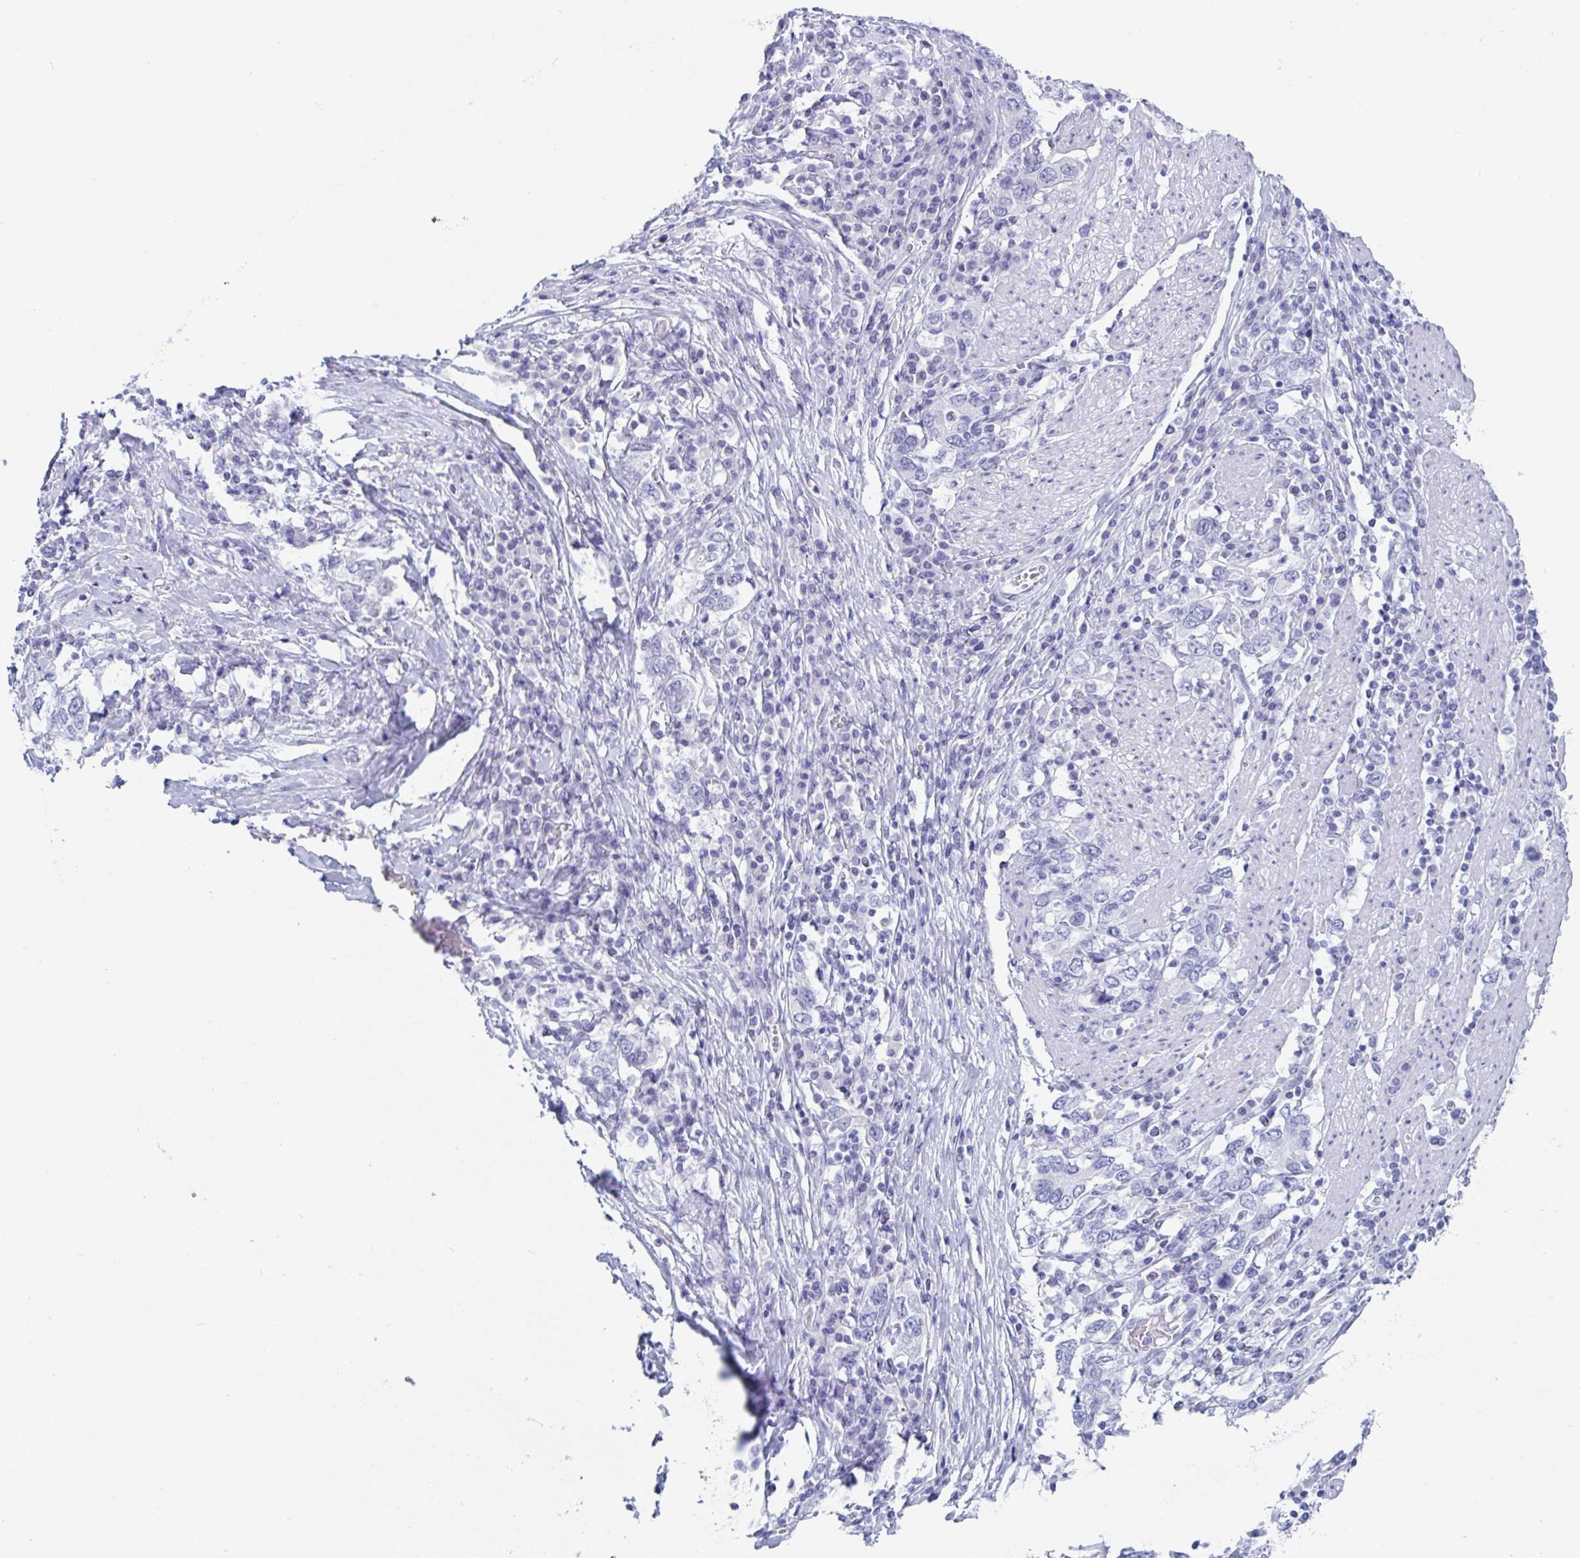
{"staining": {"intensity": "negative", "quantity": "none", "location": "none"}, "tissue": "stomach cancer", "cell_type": "Tumor cells", "image_type": "cancer", "snomed": [{"axis": "morphology", "description": "Adenocarcinoma, NOS"}, {"axis": "topography", "description": "Stomach, upper"}, {"axis": "topography", "description": "Stomach"}], "caption": "High magnification brightfield microscopy of adenocarcinoma (stomach) stained with DAB (brown) and counterstained with hematoxylin (blue): tumor cells show no significant expression.", "gene": "CDX4", "patient": {"sex": "male", "age": 62}}